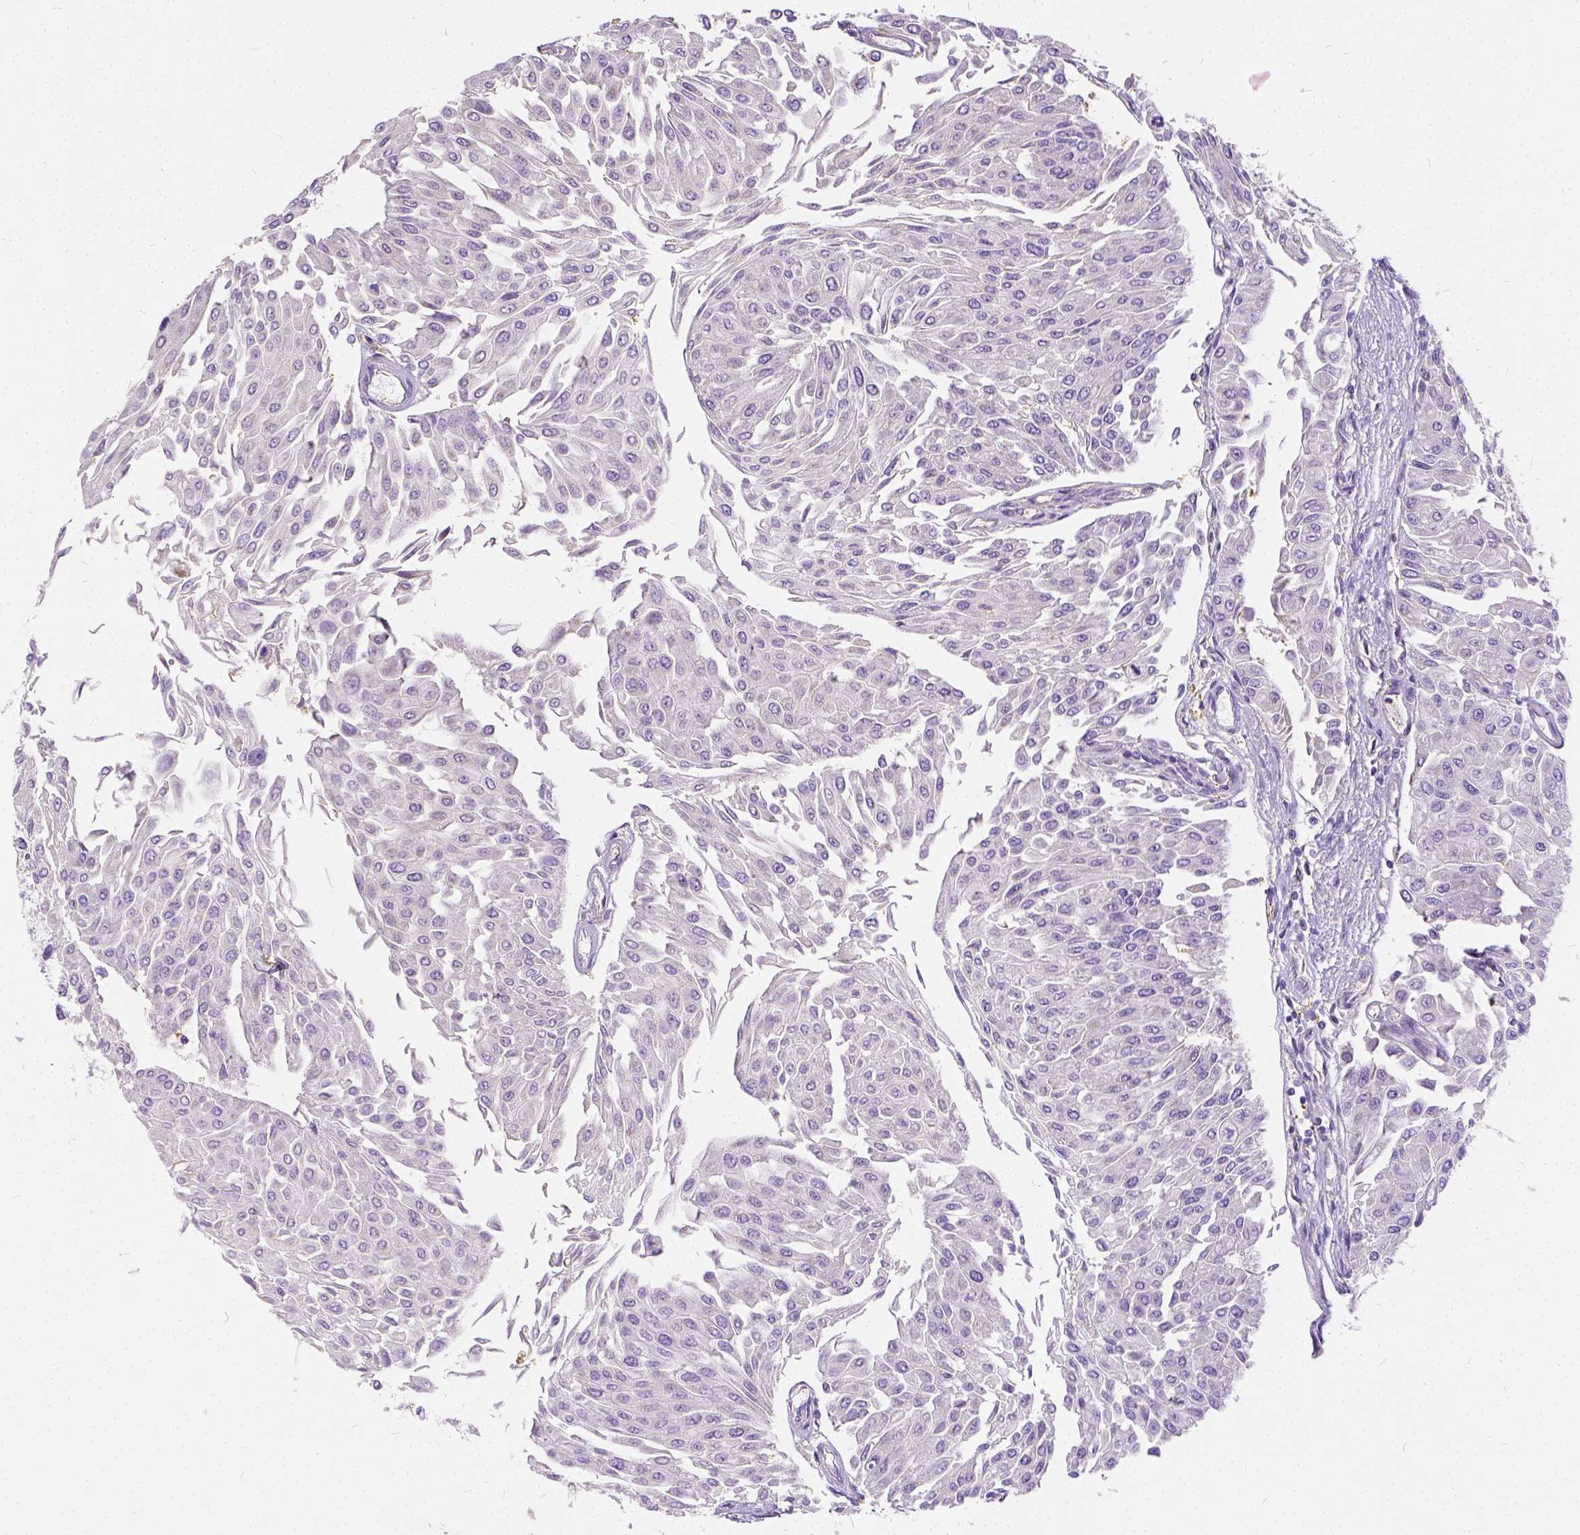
{"staining": {"intensity": "negative", "quantity": "none", "location": "none"}, "tissue": "urothelial cancer", "cell_type": "Tumor cells", "image_type": "cancer", "snomed": [{"axis": "morphology", "description": "Urothelial carcinoma, NOS"}, {"axis": "topography", "description": "Urinary bladder"}], "caption": "A high-resolution photomicrograph shows immunohistochemistry (IHC) staining of transitional cell carcinoma, which exhibits no significant positivity in tumor cells.", "gene": "CADM4", "patient": {"sex": "male", "age": 67}}